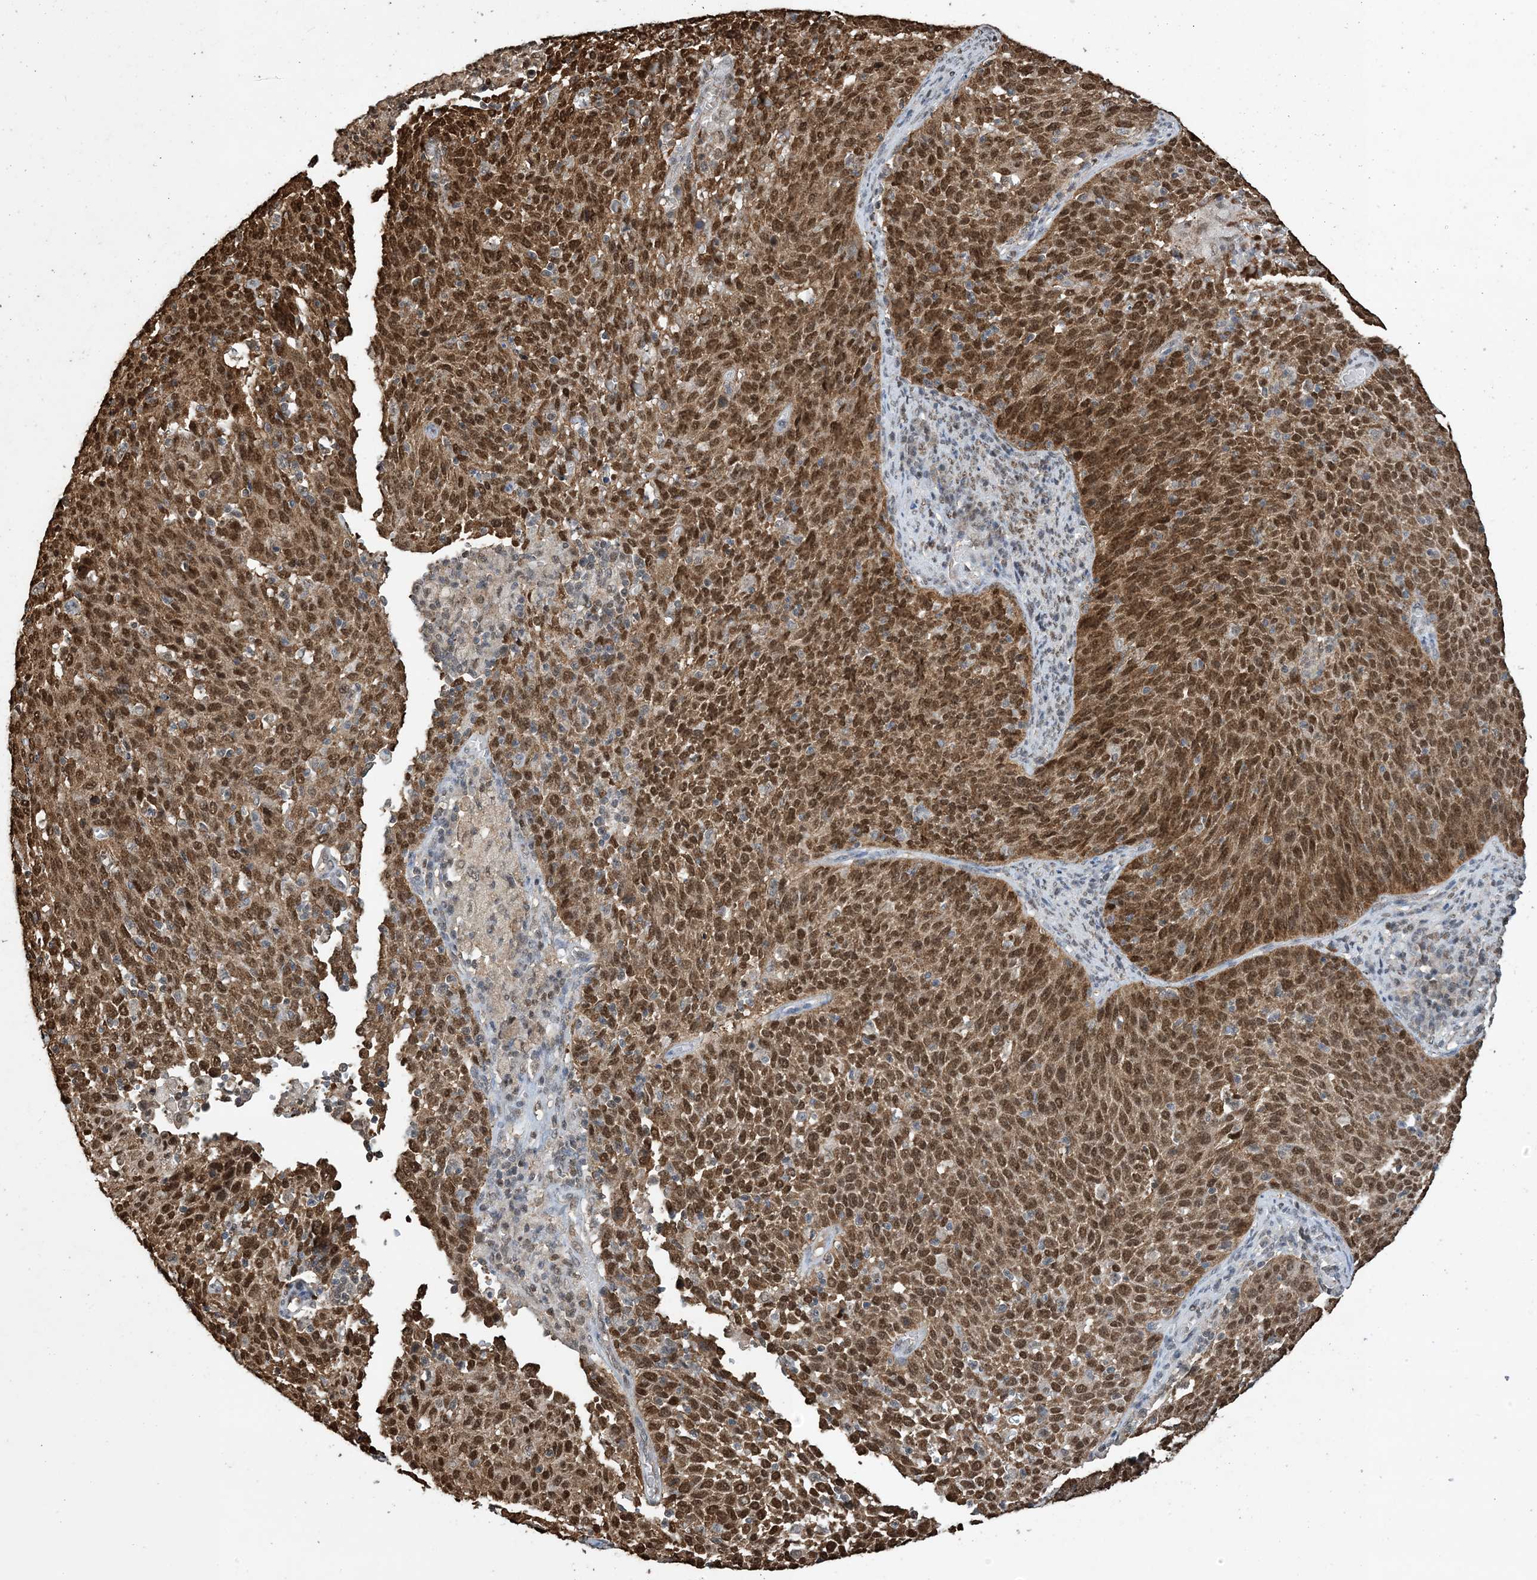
{"staining": {"intensity": "strong", "quantity": ">75%", "location": "cytoplasmic/membranous,nuclear"}, "tissue": "cervical cancer", "cell_type": "Tumor cells", "image_type": "cancer", "snomed": [{"axis": "morphology", "description": "Squamous cell carcinoma, NOS"}, {"axis": "topography", "description": "Cervix"}], "caption": "DAB immunohistochemical staining of cervical cancer (squamous cell carcinoma) reveals strong cytoplasmic/membranous and nuclear protein positivity in about >75% of tumor cells. (DAB (3,3'-diaminobenzidine) = brown stain, brightfield microscopy at high magnification).", "gene": "HSPA1A", "patient": {"sex": "female", "age": 38}}